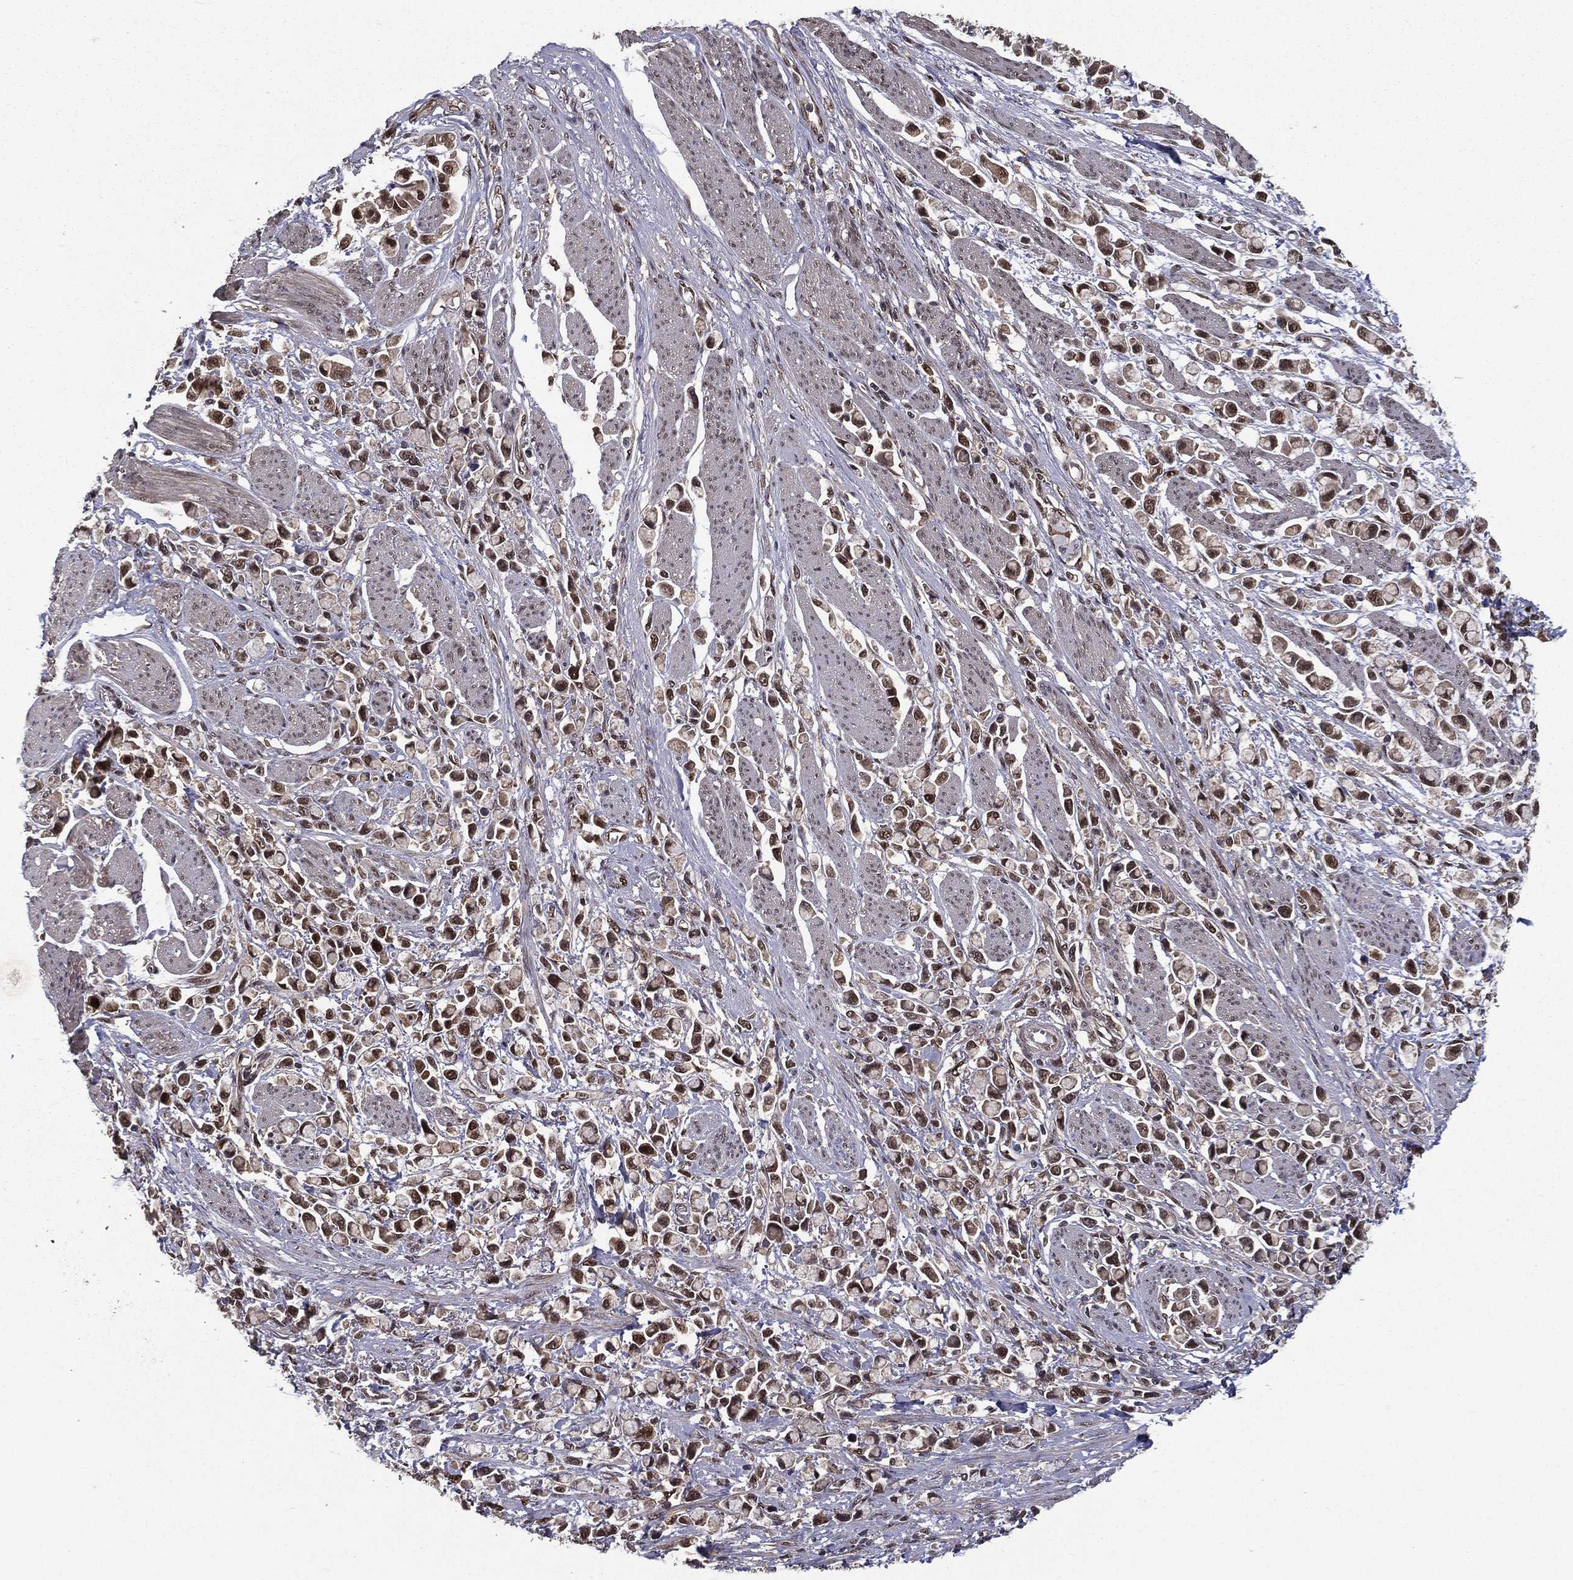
{"staining": {"intensity": "strong", "quantity": "25%-75%", "location": "nuclear"}, "tissue": "stomach cancer", "cell_type": "Tumor cells", "image_type": "cancer", "snomed": [{"axis": "morphology", "description": "Adenocarcinoma, NOS"}, {"axis": "topography", "description": "Stomach"}], "caption": "Stomach adenocarcinoma was stained to show a protein in brown. There is high levels of strong nuclear positivity in approximately 25%-75% of tumor cells.", "gene": "CARM1", "patient": {"sex": "female", "age": 81}}